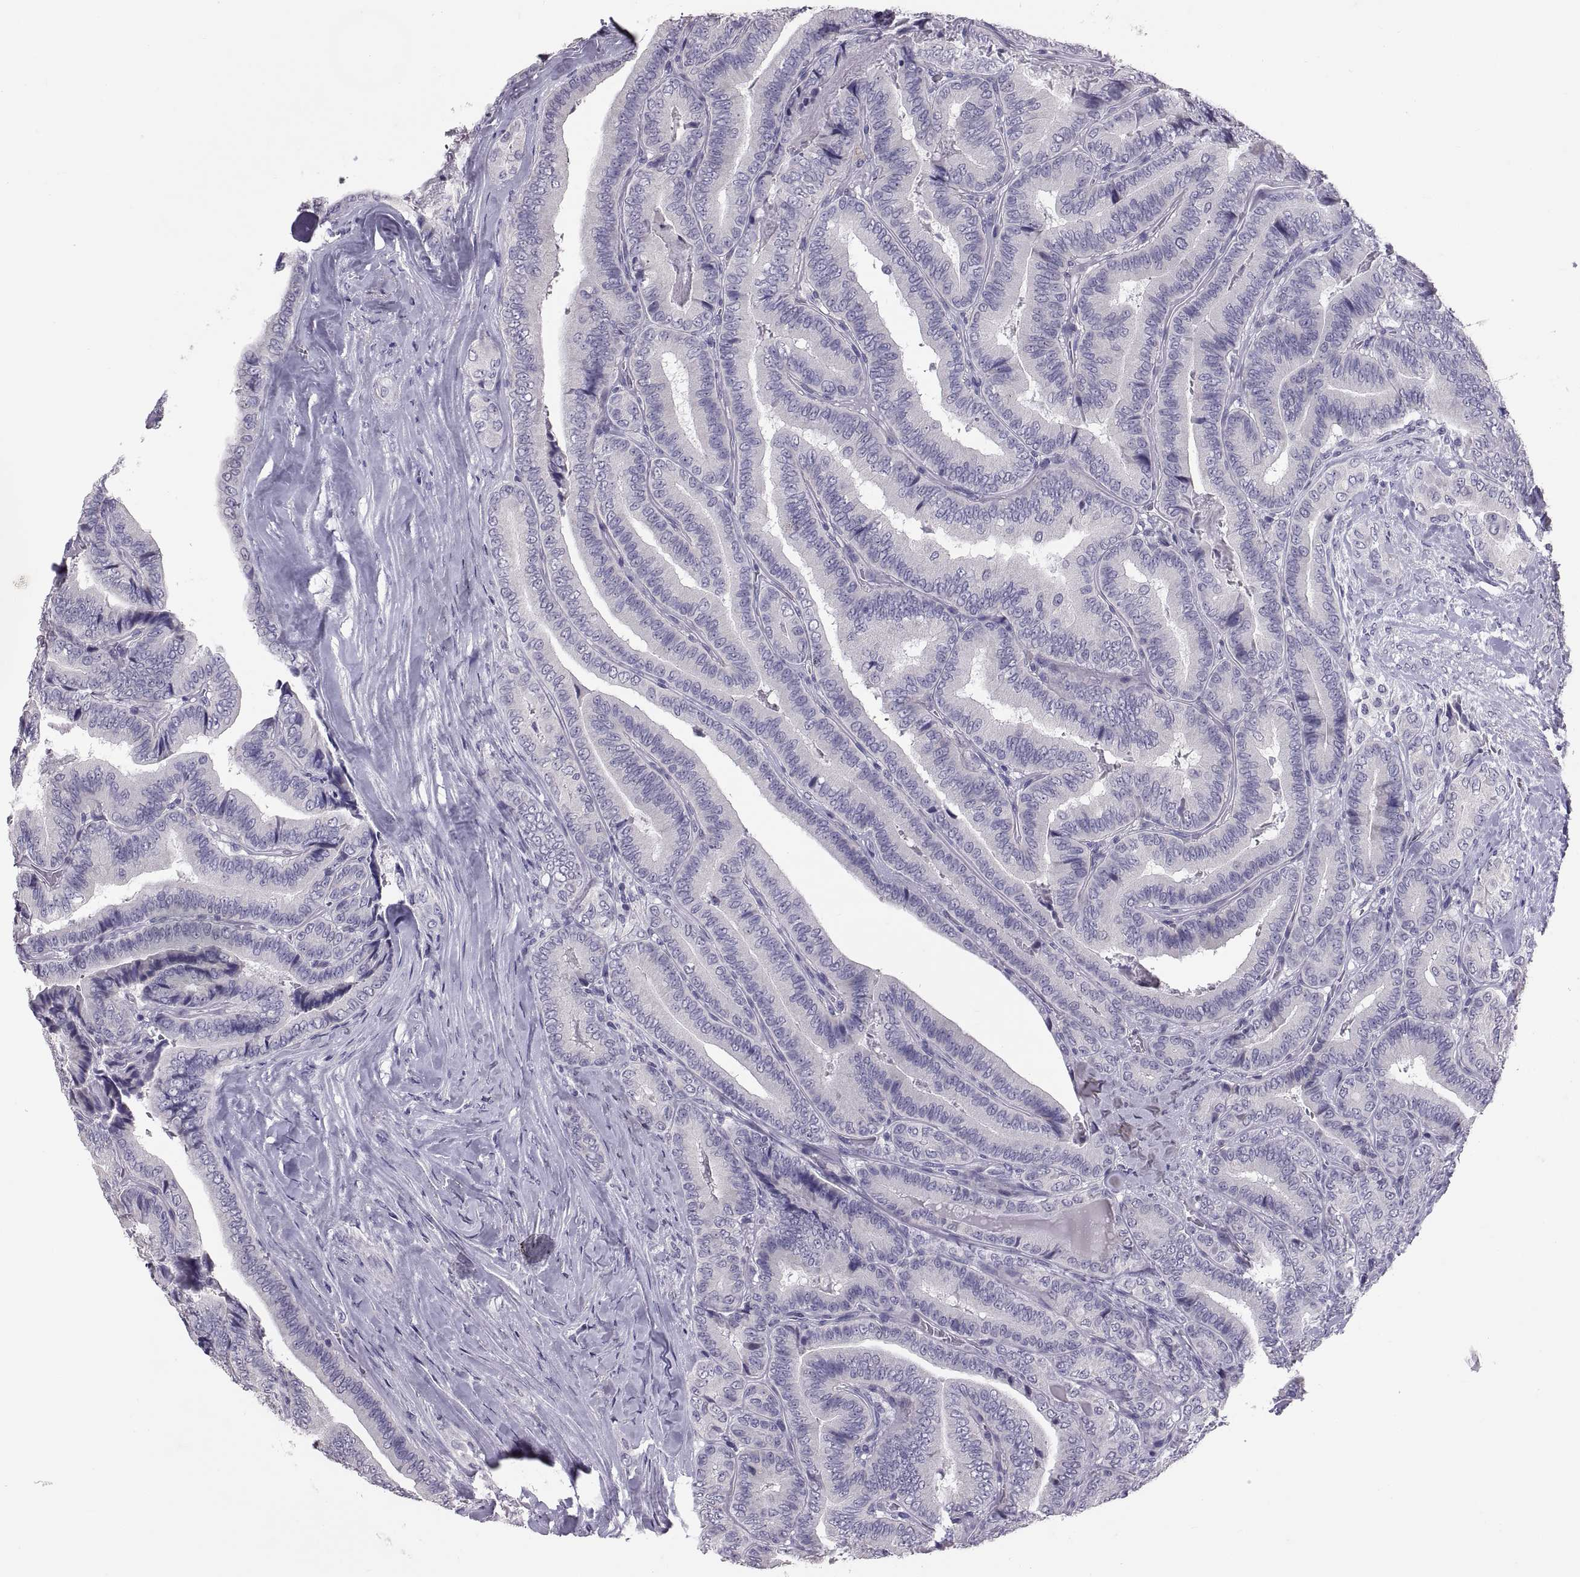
{"staining": {"intensity": "negative", "quantity": "none", "location": "none"}, "tissue": "thyroid cancer", "cell_type": "Tumor cells", "image_type": "cancer", "snomed": [{"axis": "morphology", "description": "Papillary adenocarcinoma, NOS"}, {"axis": "topography", "description": "Thyroid gland"}], "caption": "Thyroid papillary adenocarcinoma was stained to show a protein in brown. There is no significant positivity in tumor cells.", "gene": "PTN", "patient": {"sex": "male", "age": 61}}